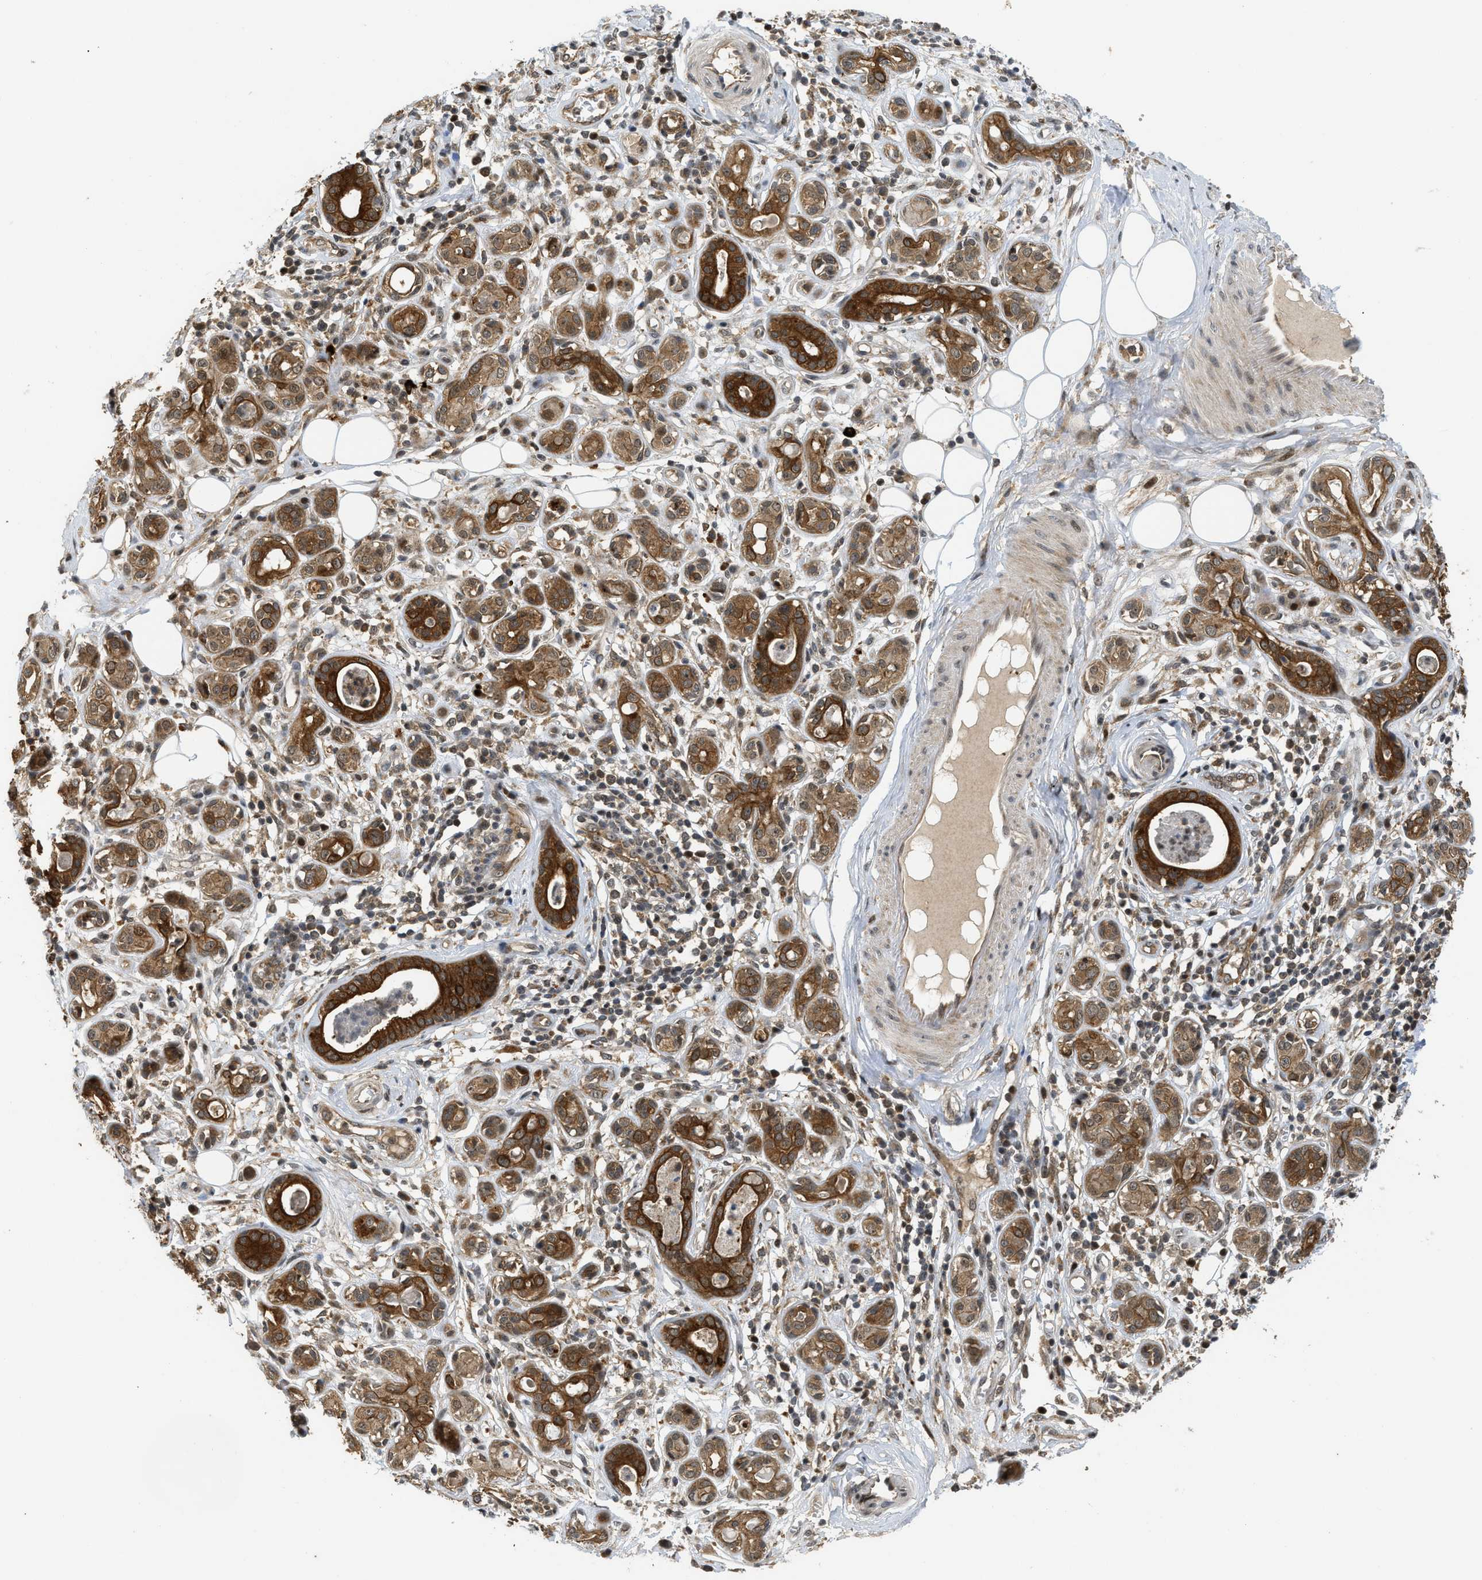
{"staining": {"intensity": "moderate", "quantity": ">75%", "location": "cytoplasmic/membranous"}, "tissue": "adipose tissue", "cell_type": "Adipocytes", "image_type": "normal", "snomed": [{"axis": "morphology", "description": "Normal tissue, NOS"}, {"axis": "morphology", "description": "Inflammation, NOS"}, {"axis": "topography", "description": "Salivary gland"}, {"axis": "topography", "description": "Peripheral nerve tissue"}], "caption": "A medium amount of moderate cytoplasmic/membranous expression is seen in approximately >75% of adipocytes in benign adipose tissue. (DAB (3,3'-diaminobenzidine) = brown stain, brightfield microscopy at high magnification).", "gene": "DNAJC28", "patient": {"sex": "female", "age": 75}}